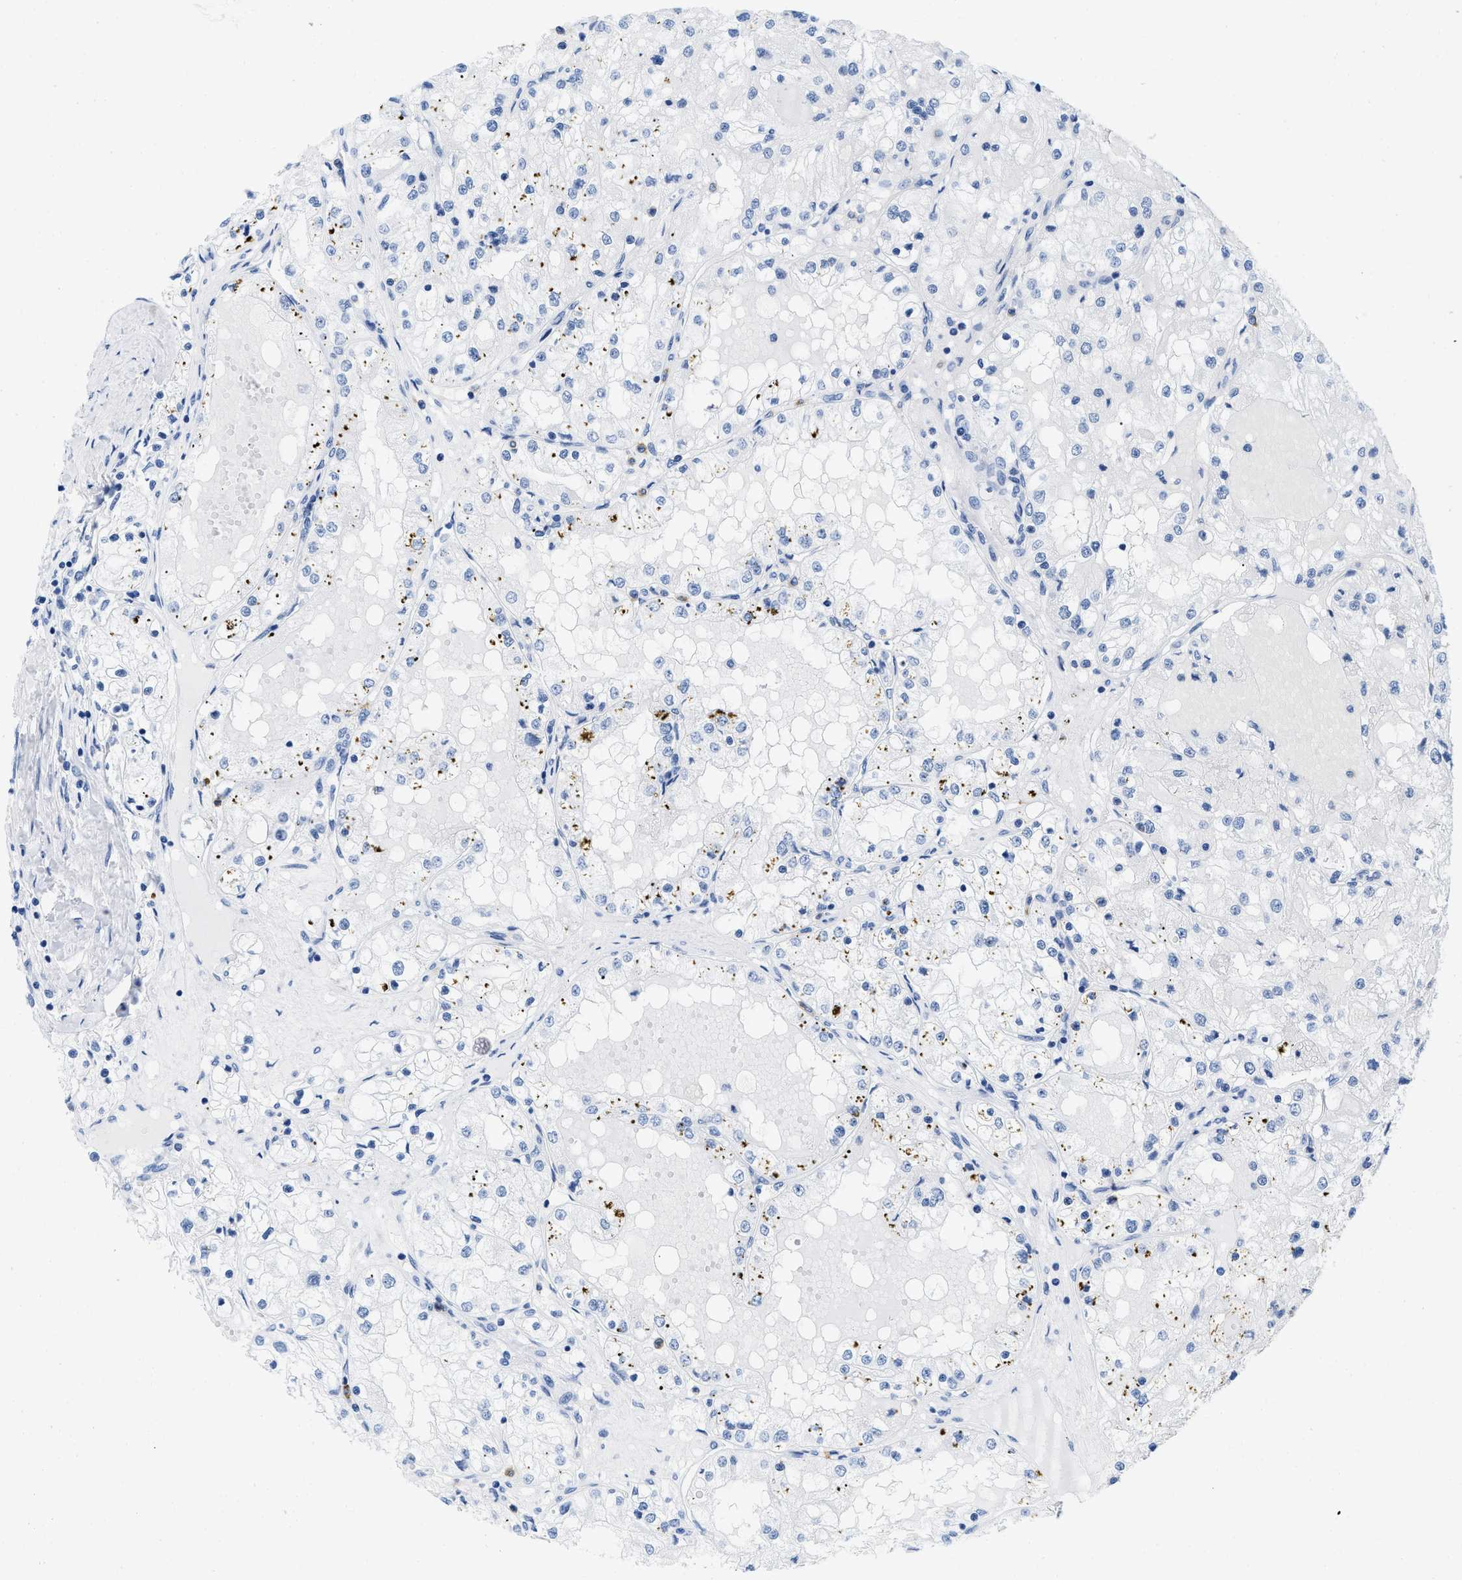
{"staining": {"intensity": "negative", "quantity": "none", "location": "none"}, "tissue": "renal cancer", "cell_type": "Tumor cells", "image_type": "cancer", "snomed": [{"axis": "morphology", "description": "Adenocarcinoma, NOS"}, {"axis": "topography", "description": "Kidney"}], "caption": "An immunohistochemistry (IHC) micrograph of renal cancer (adenocarcinoma) is shown. There is no staining in tumor cells of renal cancer (adenocarcinoma).", "gene": "CR1", "patient": {"sex": "male", "age": 68}}